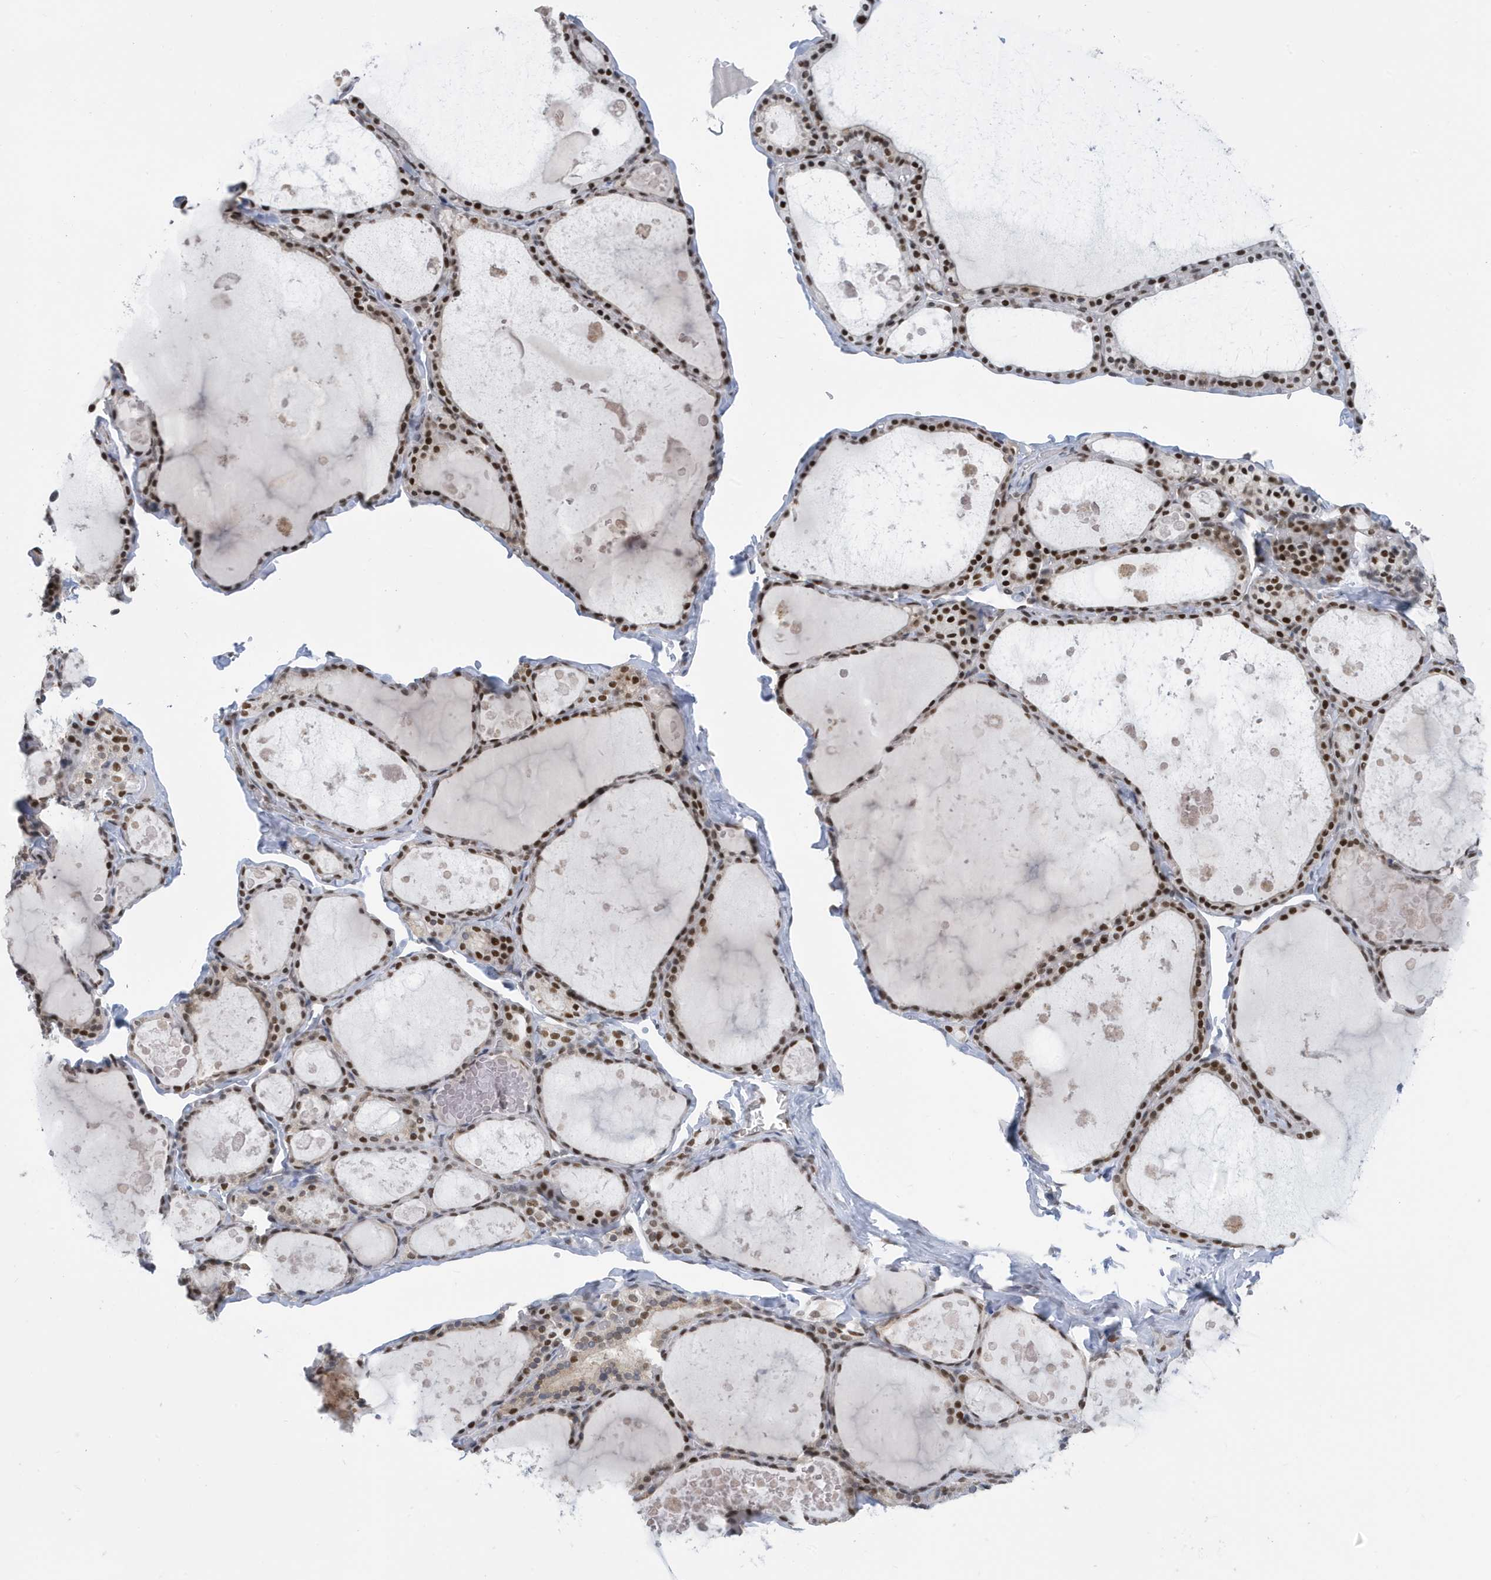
{"staining": {"intensity": "strong", "quantity": ">75%", "location": "nuclear"}, "tissue": "thyroid gland", "cell_type": "Glandular cells", "image_type": "normal", "snomed": [{"axis": "morphology", "description": "Normal tissue, NOS"}, {"axis": "topography", "description": "Thyroid gland"}], "caption": "DAB (3,3'-diaminobenzidine) immunohistochemical staining of unremarkable human thyroid gland displays strong nuclear protein positivity in about >75% of glandular cells.", "gene": "PCYT1A", "patient": {"sex": "male", "age": 56}}